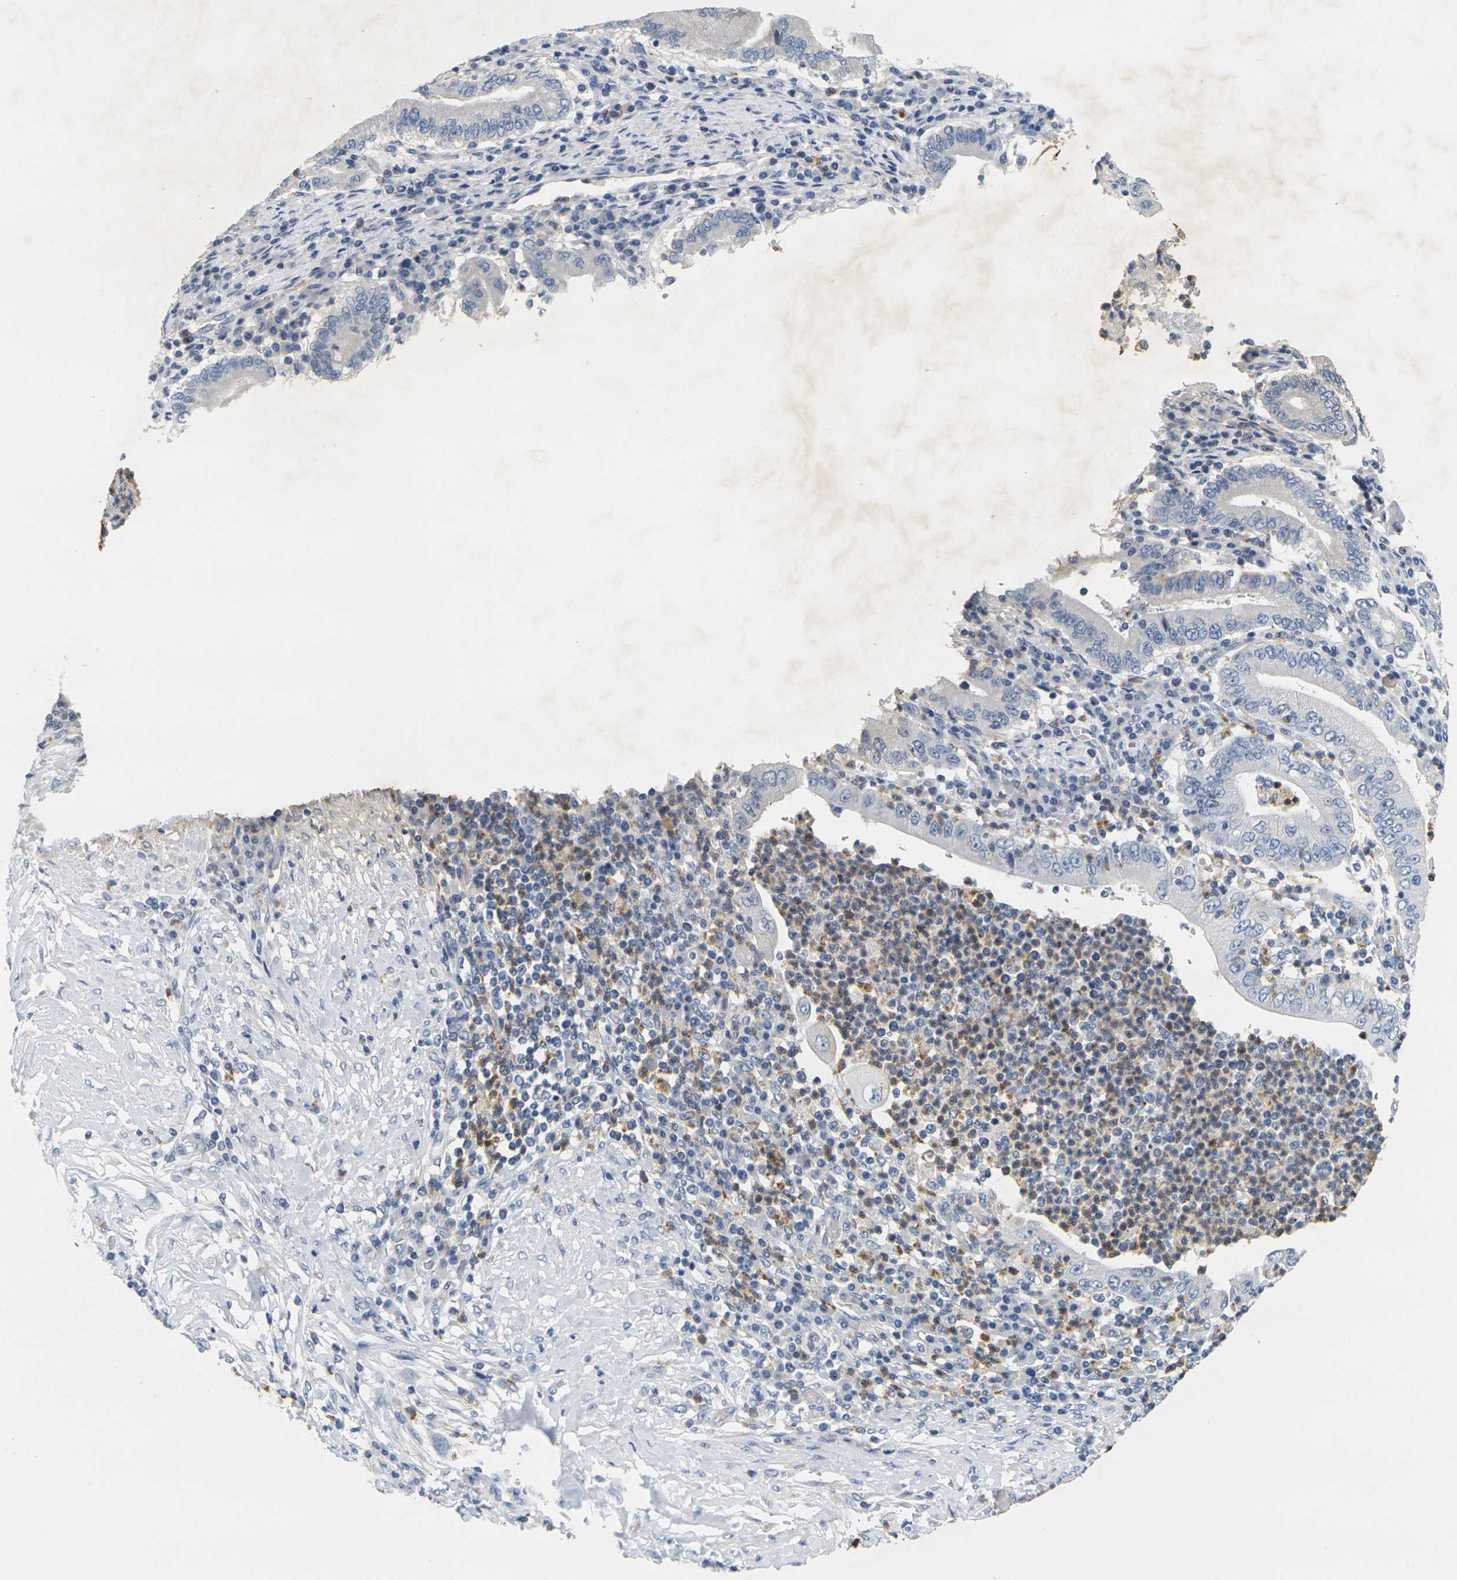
{"staining": {"intensity": "negative", "quantity": "none", "location": "none"}, "tissue": "stomach cancer", "cell_type": "Tumor cells", "image_type": "cancer", "snomed": [{"axis": "morphology", "description": "Normal tissue, NOS"}, {"axis": "morphology", "description": "Adenocarcinoma, NOS"}, {"axis": "topography", "description": "Esophagus"}, {"axis": "topography", "description": "Stomach, upper"}, {"axis": "topography", "description": "Peripheral nerve tissue"}], "caption": "Human stomach adenocarcinoma stained for a protein using immunohistochemistry (IHC) shows no positivity in tumor cells.", "gene": "KLK5", "patient": {"sex": "male", "age": 62}}